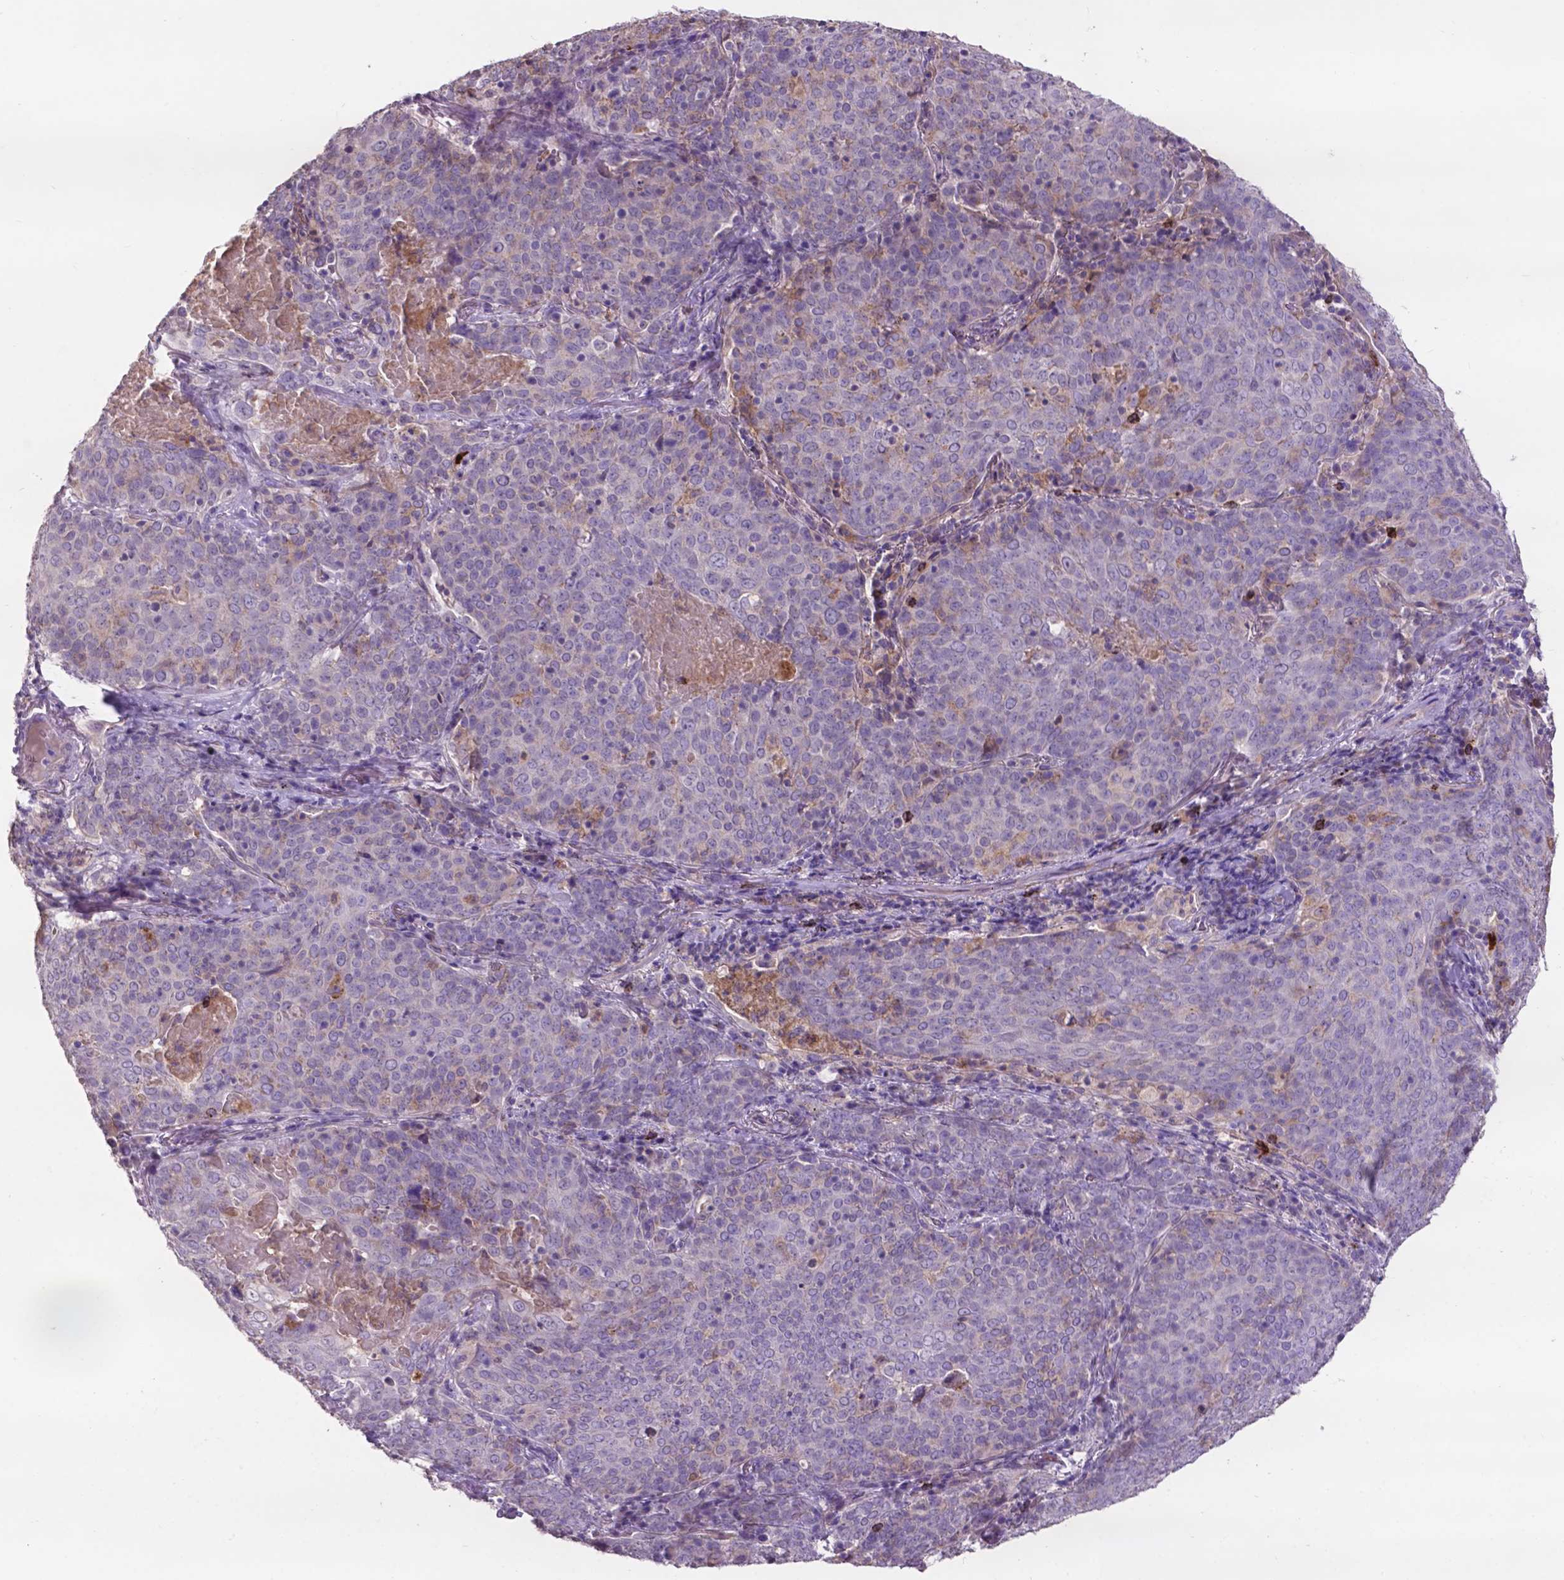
{"staining": {"intensity": "negative", "quantity": "none", "location": "none"}, "tissue": "lung cancer", "cell_type": "Tumor cells", "image_type": "cancer", "snomed": [{"axis": "morphology", "description": "Squamous cell carcinoma, NOS"}, {"axis": "topography", "description": "Lung"}], "caption": "This histopathology image is of squamous cell carcinoma (lung) stained with immunohistochemistry (IHC) to label a protein in brown with the nuclei are counter-stained blue. There is no staining in tumor cells.", "gene": "PLSCR1", "patient": {"sex": "male", "age": 82}}